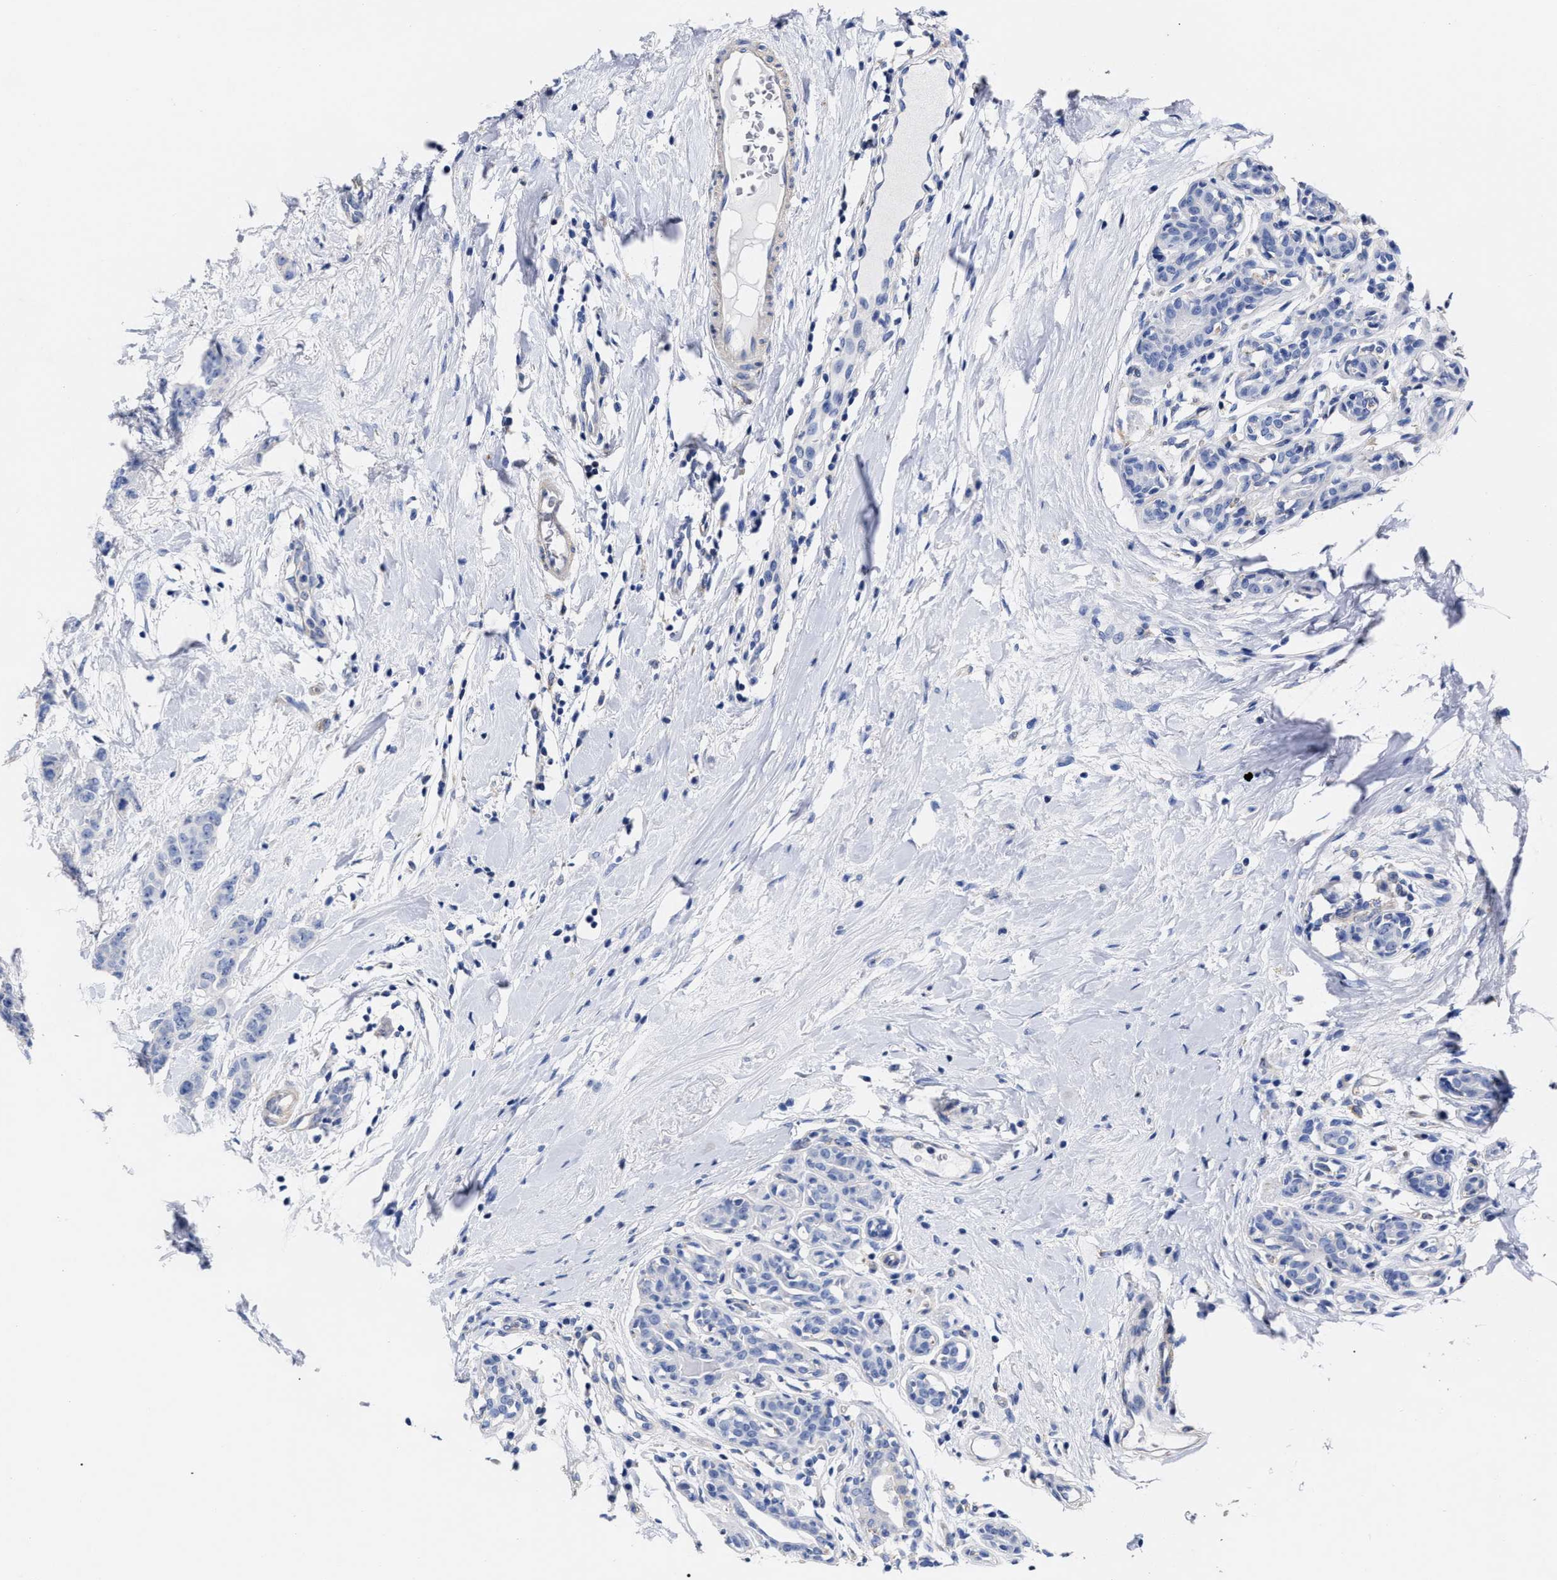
{"staining": {"intensity": "negative", "quantity": "none", "location": "none"}, "tissue": "breast cancer", "cell_type": "Tumor cells", "image_type": "cancer", "snomed": [{"axis": "morphology", "description": "Normal tissue, NOS"}, {"axis": "morphology", "description": "Duct carcinoma"}, {"axis": "topography", "description": "Breast"}], "caption": "Tumor cells are negative for brown protein staining in infiltrating ductal carcinoma (breast).", "gene": "IRAG2", "patient": {"sex": "female", "age": 40}}